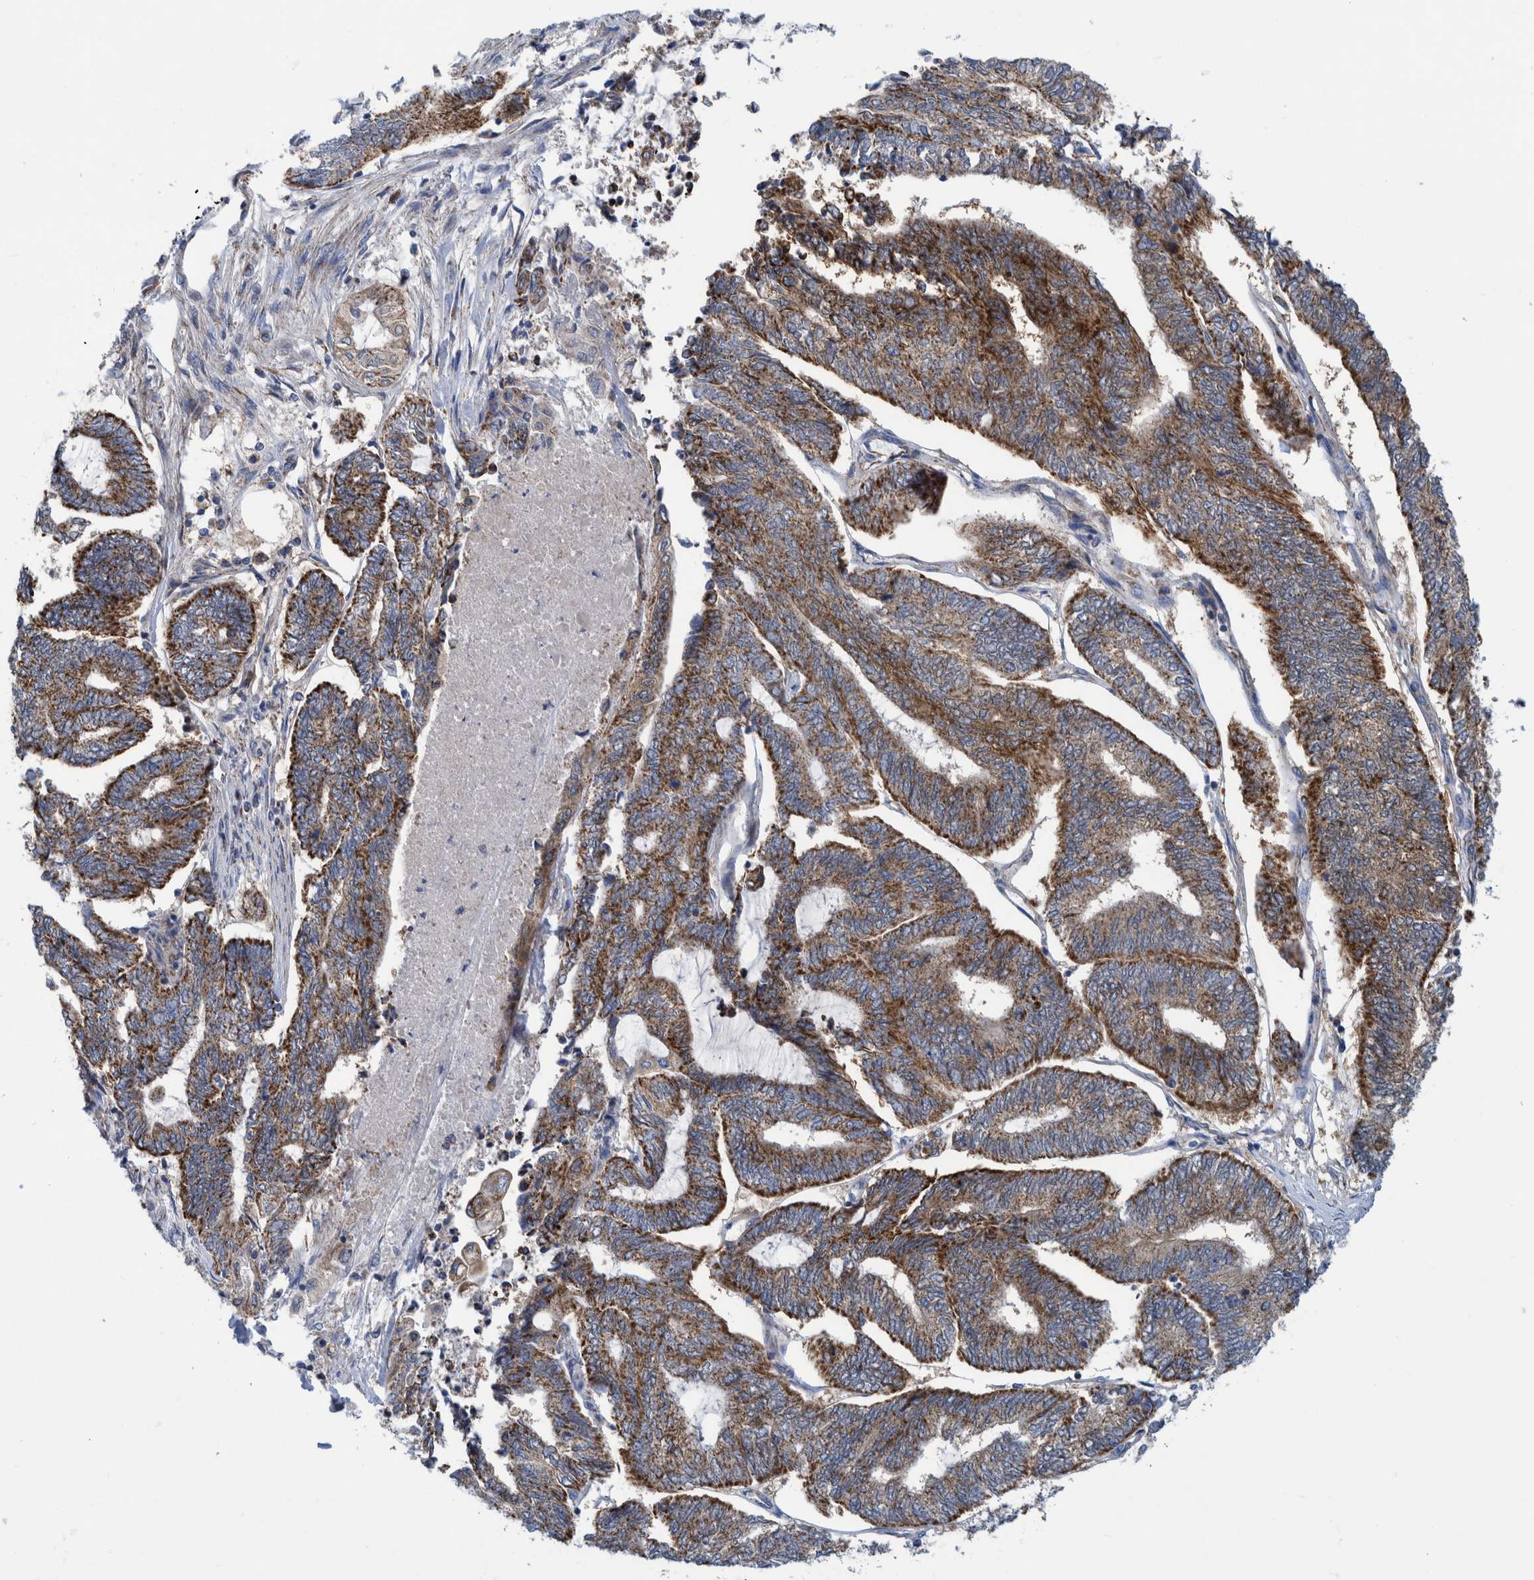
{"staining": {"intensity": "strong", "quantity": ">75%", "location": "cytoplasmic/membranous"}, "tissue": "endometrial cancer", "cell_type": "Tumor cells", "image_type": "cancer", "snomed": [{"axis": "morphology", "description": "Adenocarcinoma, NOS"}, {"axis": "topography", "description": "Uterus"}, {"axis": "topography", "description": "Endometrium"}], "caption": "Endometrial cancer stained with immunohistochemistry (IHC) shows strong cytoplasmic/membranous staining in approximately >75% of tumor cells. (DAB (3,3'-diaminobenzidine) IHC, brown staining for protein, blue staining for nuclei).", "gene": "MRPS7", "patient": {"sex": "female", "age": 70}}